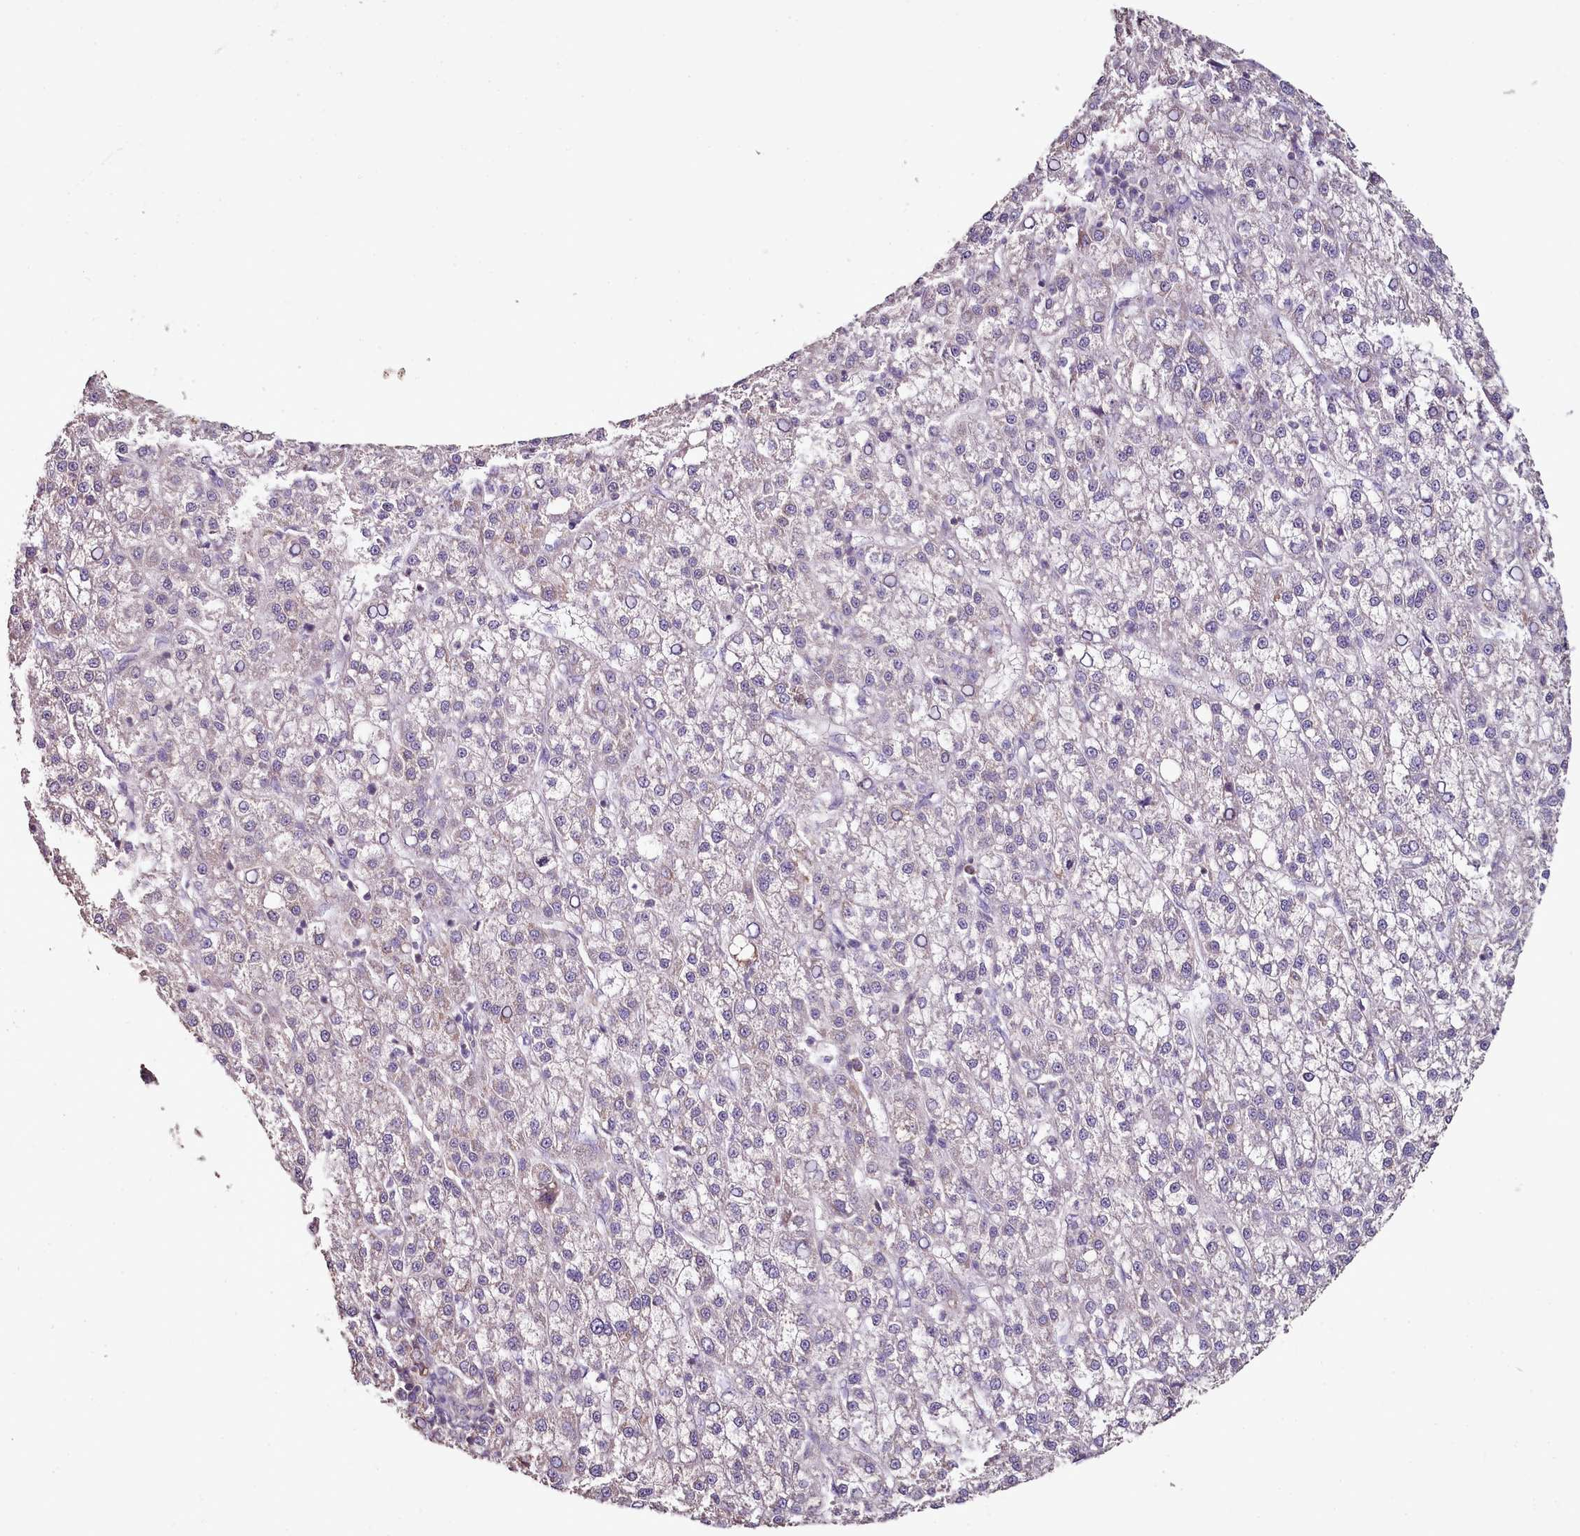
{"staining": {"intensity": "negative", "quantity": "none", "location": "none"}, "tissue": "liver cancer", "cell_type": "Tumor cells", "image_type": "cancer", "snomed": [{"axis": "morphology", "description": "Carcinoma, Hepatocellular, NOS"}, {"axis": "topography", "description": "Liver"}], "caption": "Human liver cancer stained for a protein using IHC shows no expression in tumor cells.", "gene": "ACSS1", "patient": {"sex": "female", "age": 58}}